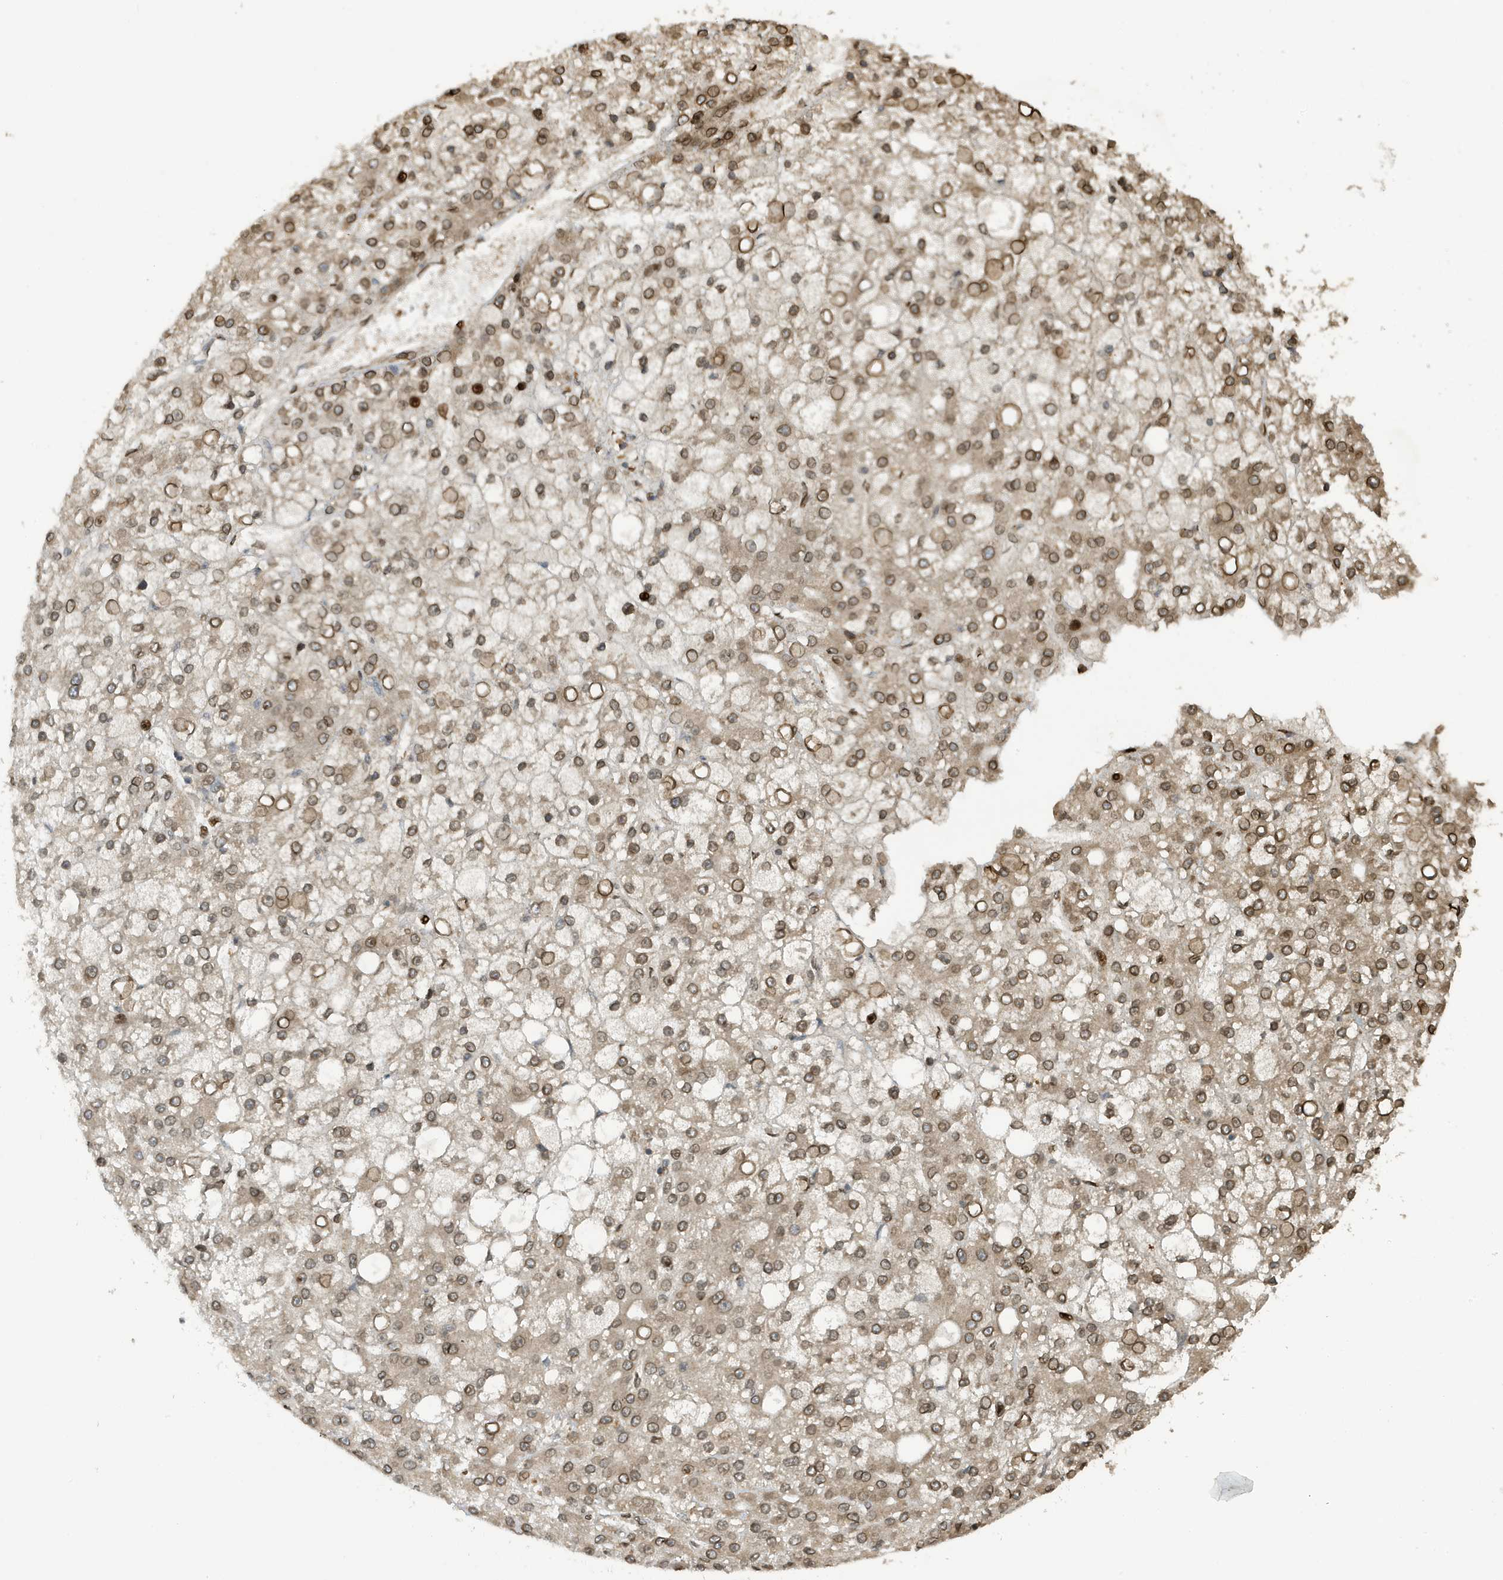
{"staining": {"intensity": "moderate", "quantity": ">75%", "location": "cytoplasmic/membranous,nuclear"}, "tissue": "liver cancer", "cell_type": "Tumor cells", "image_type": "cancer", "snomed": [{"axis": "morphology", "description": "Carcinoma, Hepatocellular, NOS"}, {"axis": "topography", "description": "Liver"}], "caption": "Liver hepatocellular carcinoma stained for a protein (brown) demonstrates moderate cytoplasmic/membranous and nuclear positive expression in about >75% of tumor cells.", "gene": "DUSP18", "patient": {"sex": "male", "age": 67}}